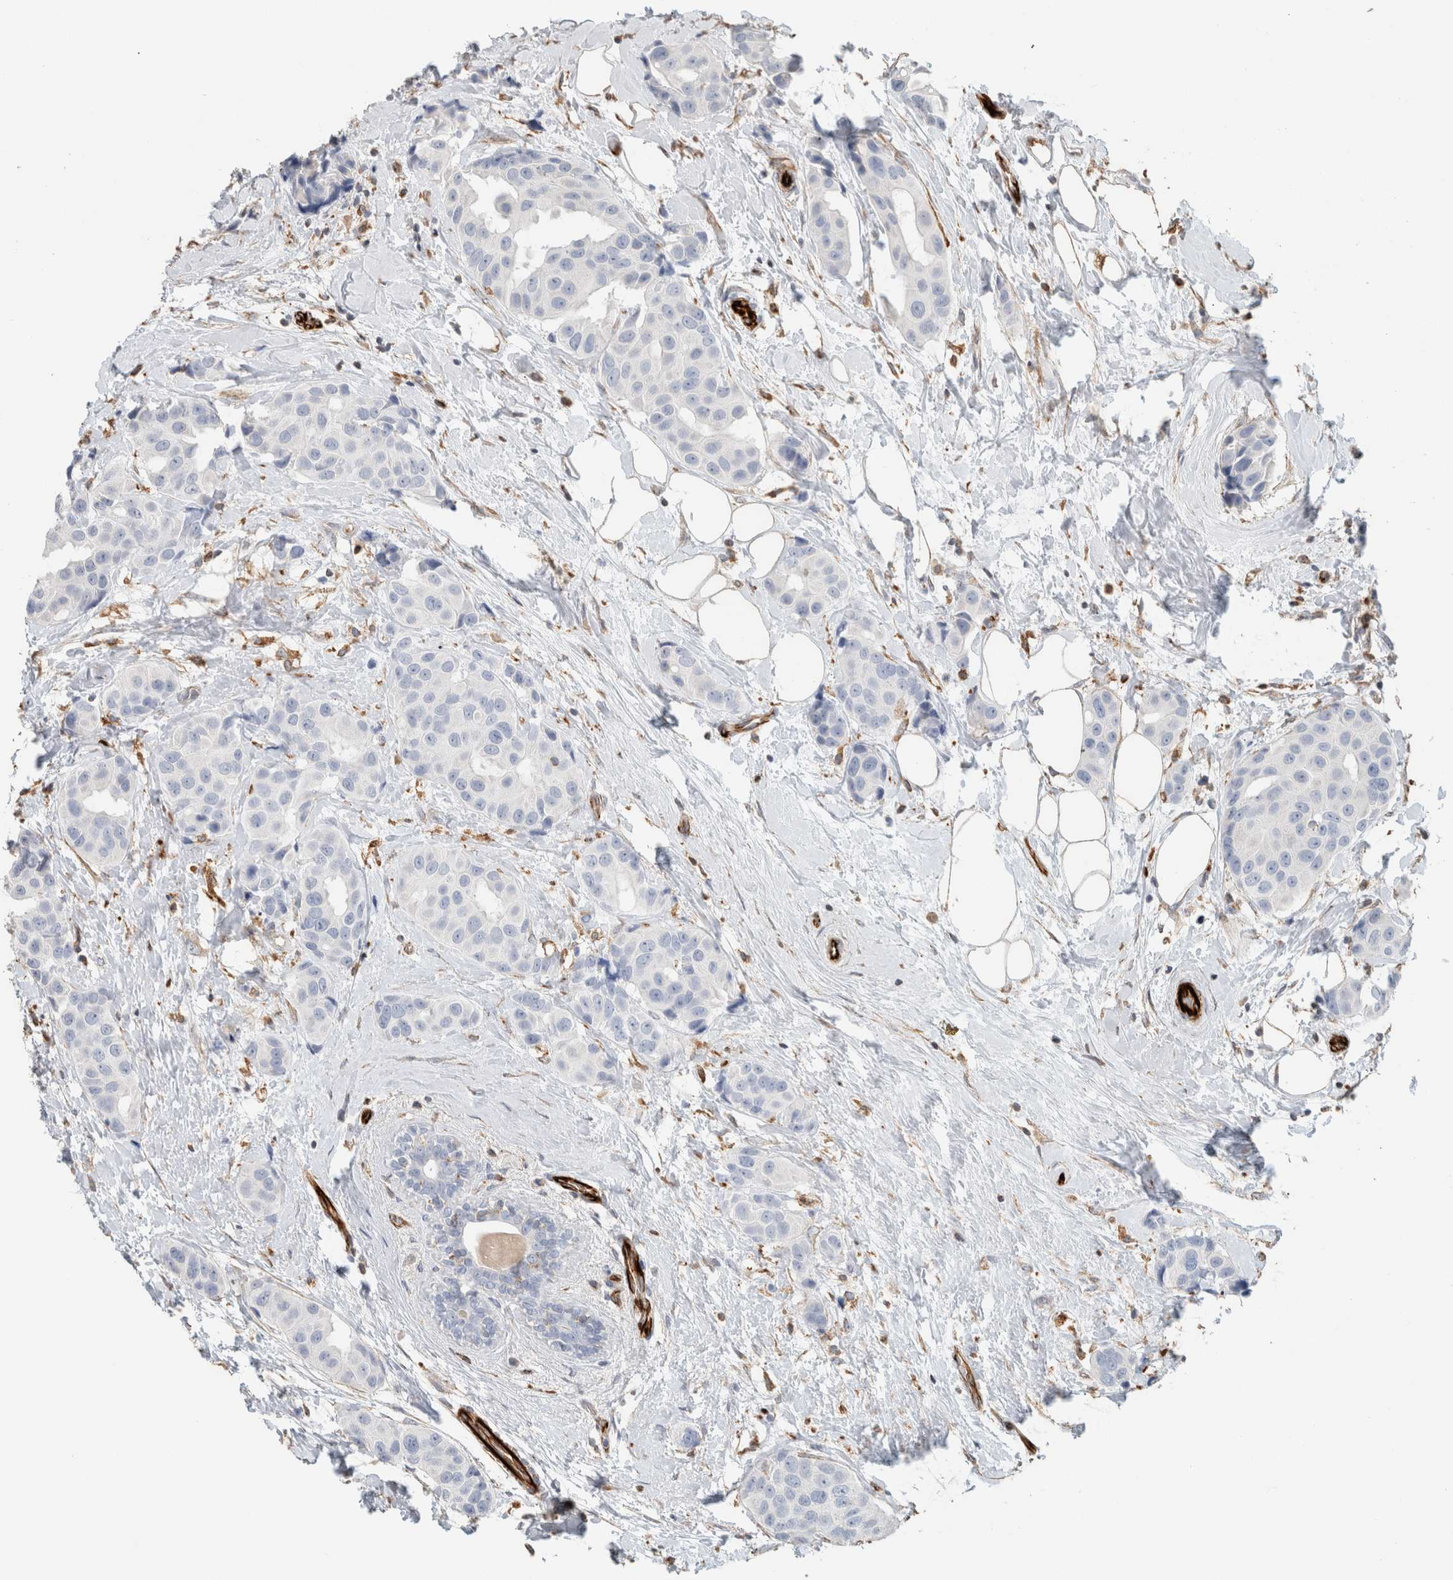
{"staining": {"intensity": "negative", "quantity": "none", "location": "none"}, "tissue": "breast cancer", "cell_type": "Tumor cells", "image_type": "cancer", "snomed": [{"axis": "morphology", "description": "Normal tissue, NOS"}, {"axis": "morphology", "description": "Duct carcinoma"}, {"axis": "topography", "description": "Breast"}], "caption": "High power microscopy image of an immunohistochemistry (IHC) micrograph of breast cancer, revealing no significant positivity in tumor cells. Brightfield microscopy of IHC stained with DAB (3,3'-diaminobenzidine) (brown) and hematoxylin (blue), captured at high magnification.", "gene": "LY86", "patient": {"sex": "female", "age": 39}}